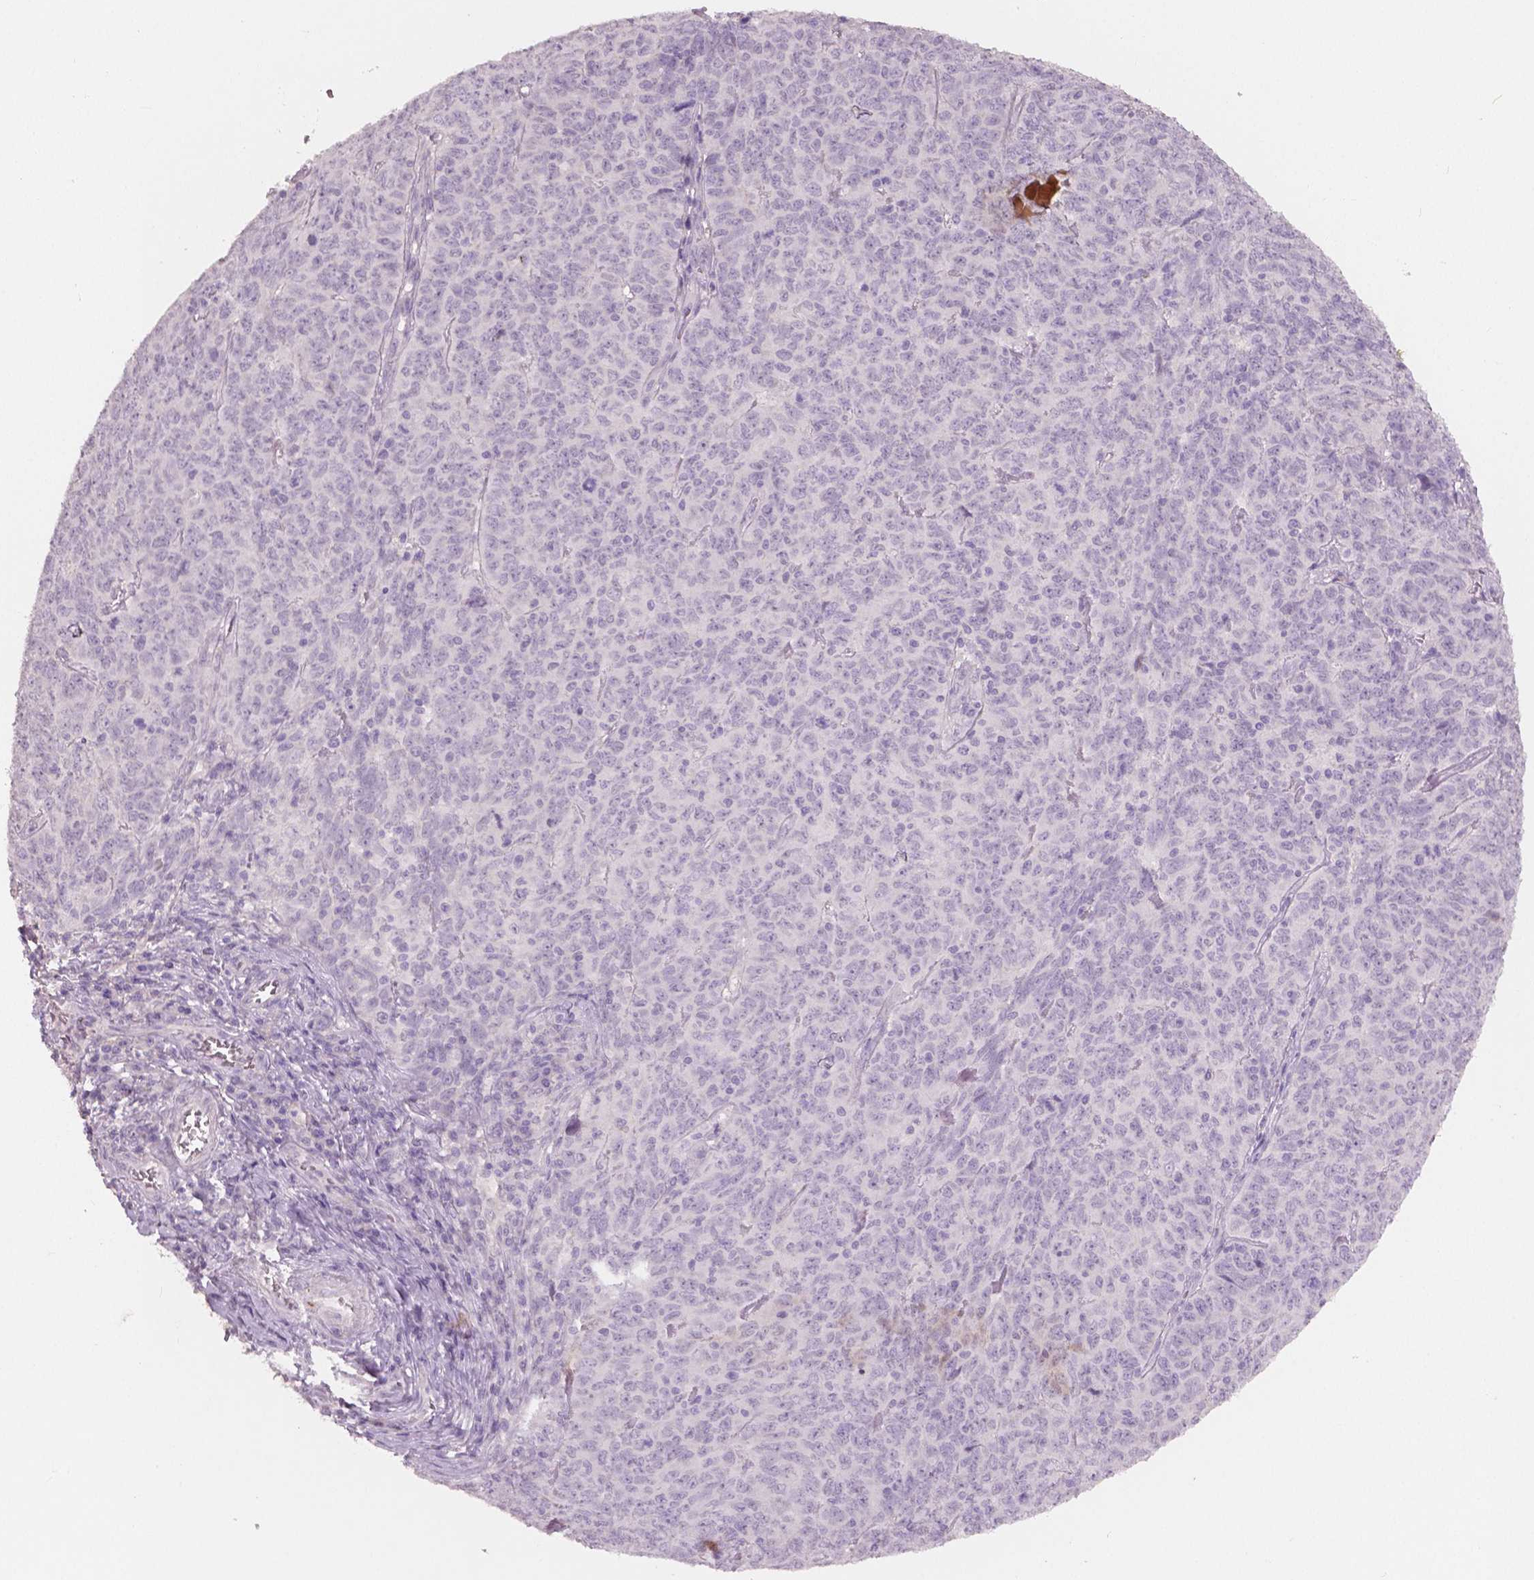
{"staining": {"intensity": "negative", "quantity": "none", "location": "none"}, "tissue": "skin cancer", "cell_type": "Tumor cells", "image_type": "cancer", "snomed": [{"axis": "morphology", "description": "Squamous cell carcinoma, NOS"}, {"axis": "topography", "description": "Skin"}, {"axis": "topography", "description": "Anal"}], "caption": "An immunohistochemistry (IHC) image of squamous cell carcinoma (skin) is shown. There is no staining in tumor cells of squamous cell carcinoma (skin).", "gene": "APOA4", "patient": {"sex": "female", "age": 51}}